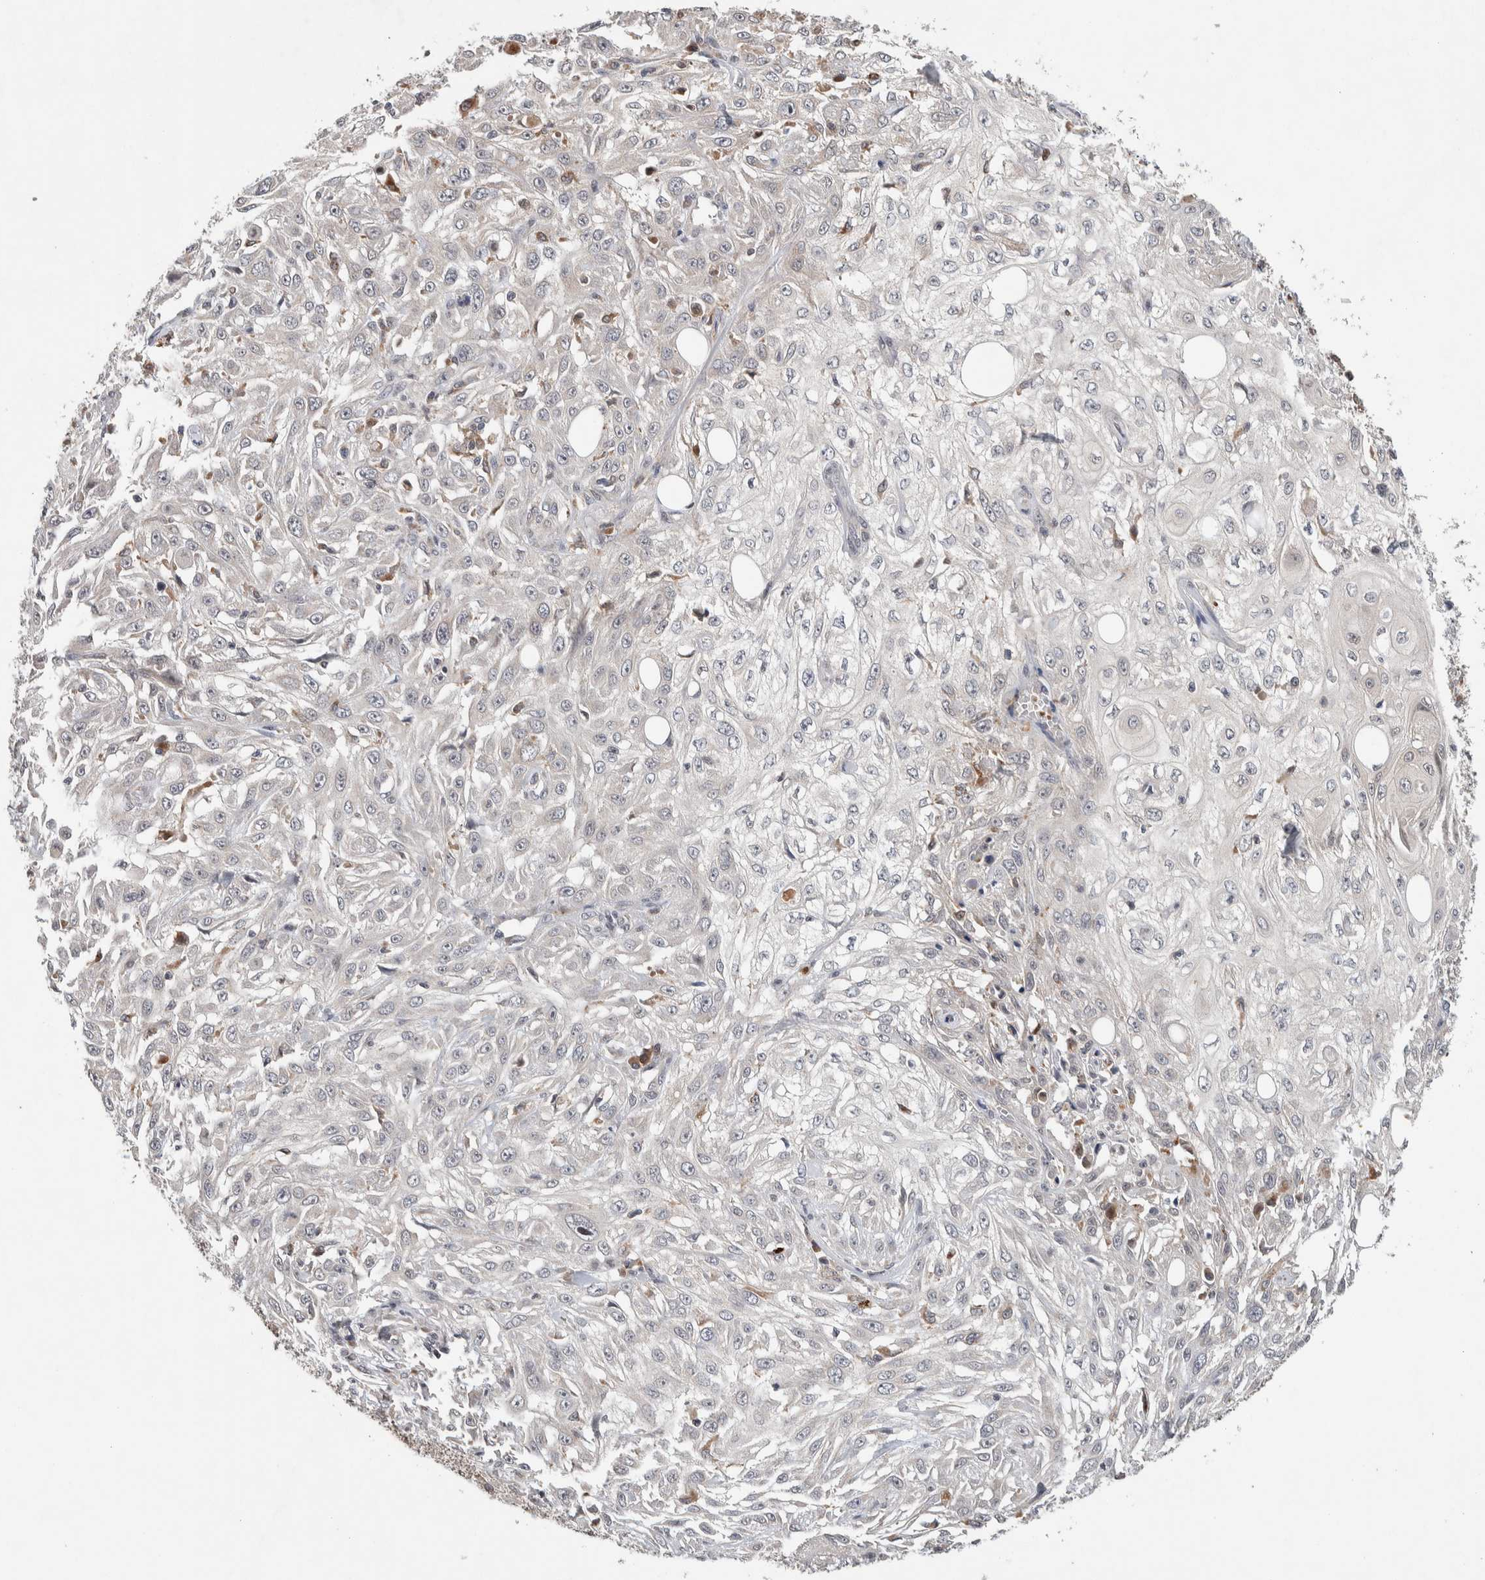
{"staining": {"intensity": "negative", "quantity": "none", "location": "none"}, "tissue": "skin cancer", "cell_type": "Tumor cells", "image_type": "cancer", "snomed": [{"axis": "morphology", "description": "Squamous cell carcinoma, NOS"}, {"axis": "topography", "description": "Skin"}], "caption": "The IHC histopathology image has no significant positivity in tumor cells of squamous cell carcinoma (skin) tissue. The staining is performed using DAB brown chromogen with nuclei counter-stained in using hematoxylin.", "gene": "KCNK1", "patient": {"sex": "male", "age": 75}}